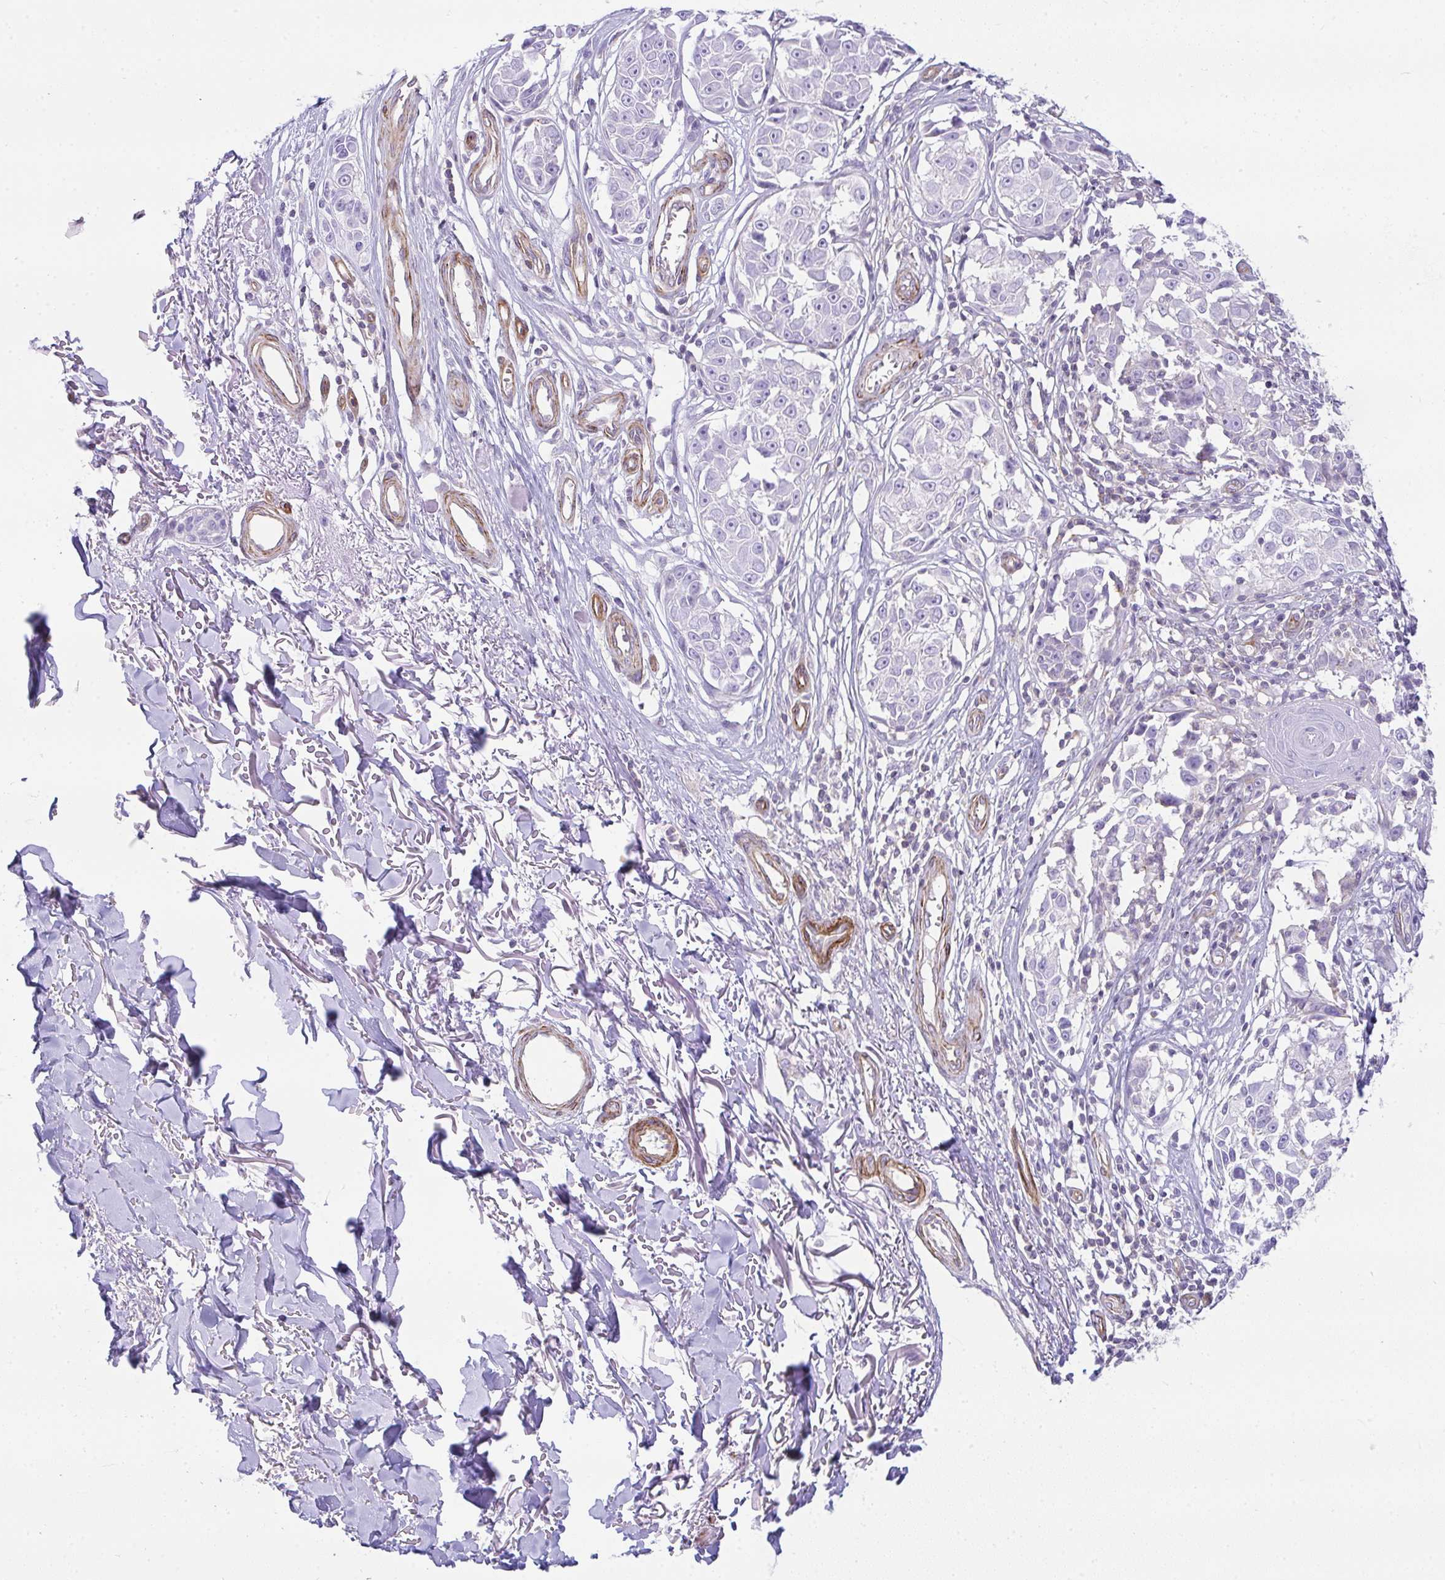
{"staining": {"intensity": "negative", "quantity": "none", "location": "none"}, "tissue": "melanoma", "cell_type": "Tumor cells", "image_type": "cancer", "snomed": [{"axis": "morphology", "description": "Malignant melanoma, NOS"}, {"axis": "topography", "description": "Skin"}], "caption": "A high-resolution photomicrograph shows IHC staining of melanoma, which shows no significant staining in tumor cells.", "gene": "CDRT15", "patient": {"sex": "male", "age": 73}}